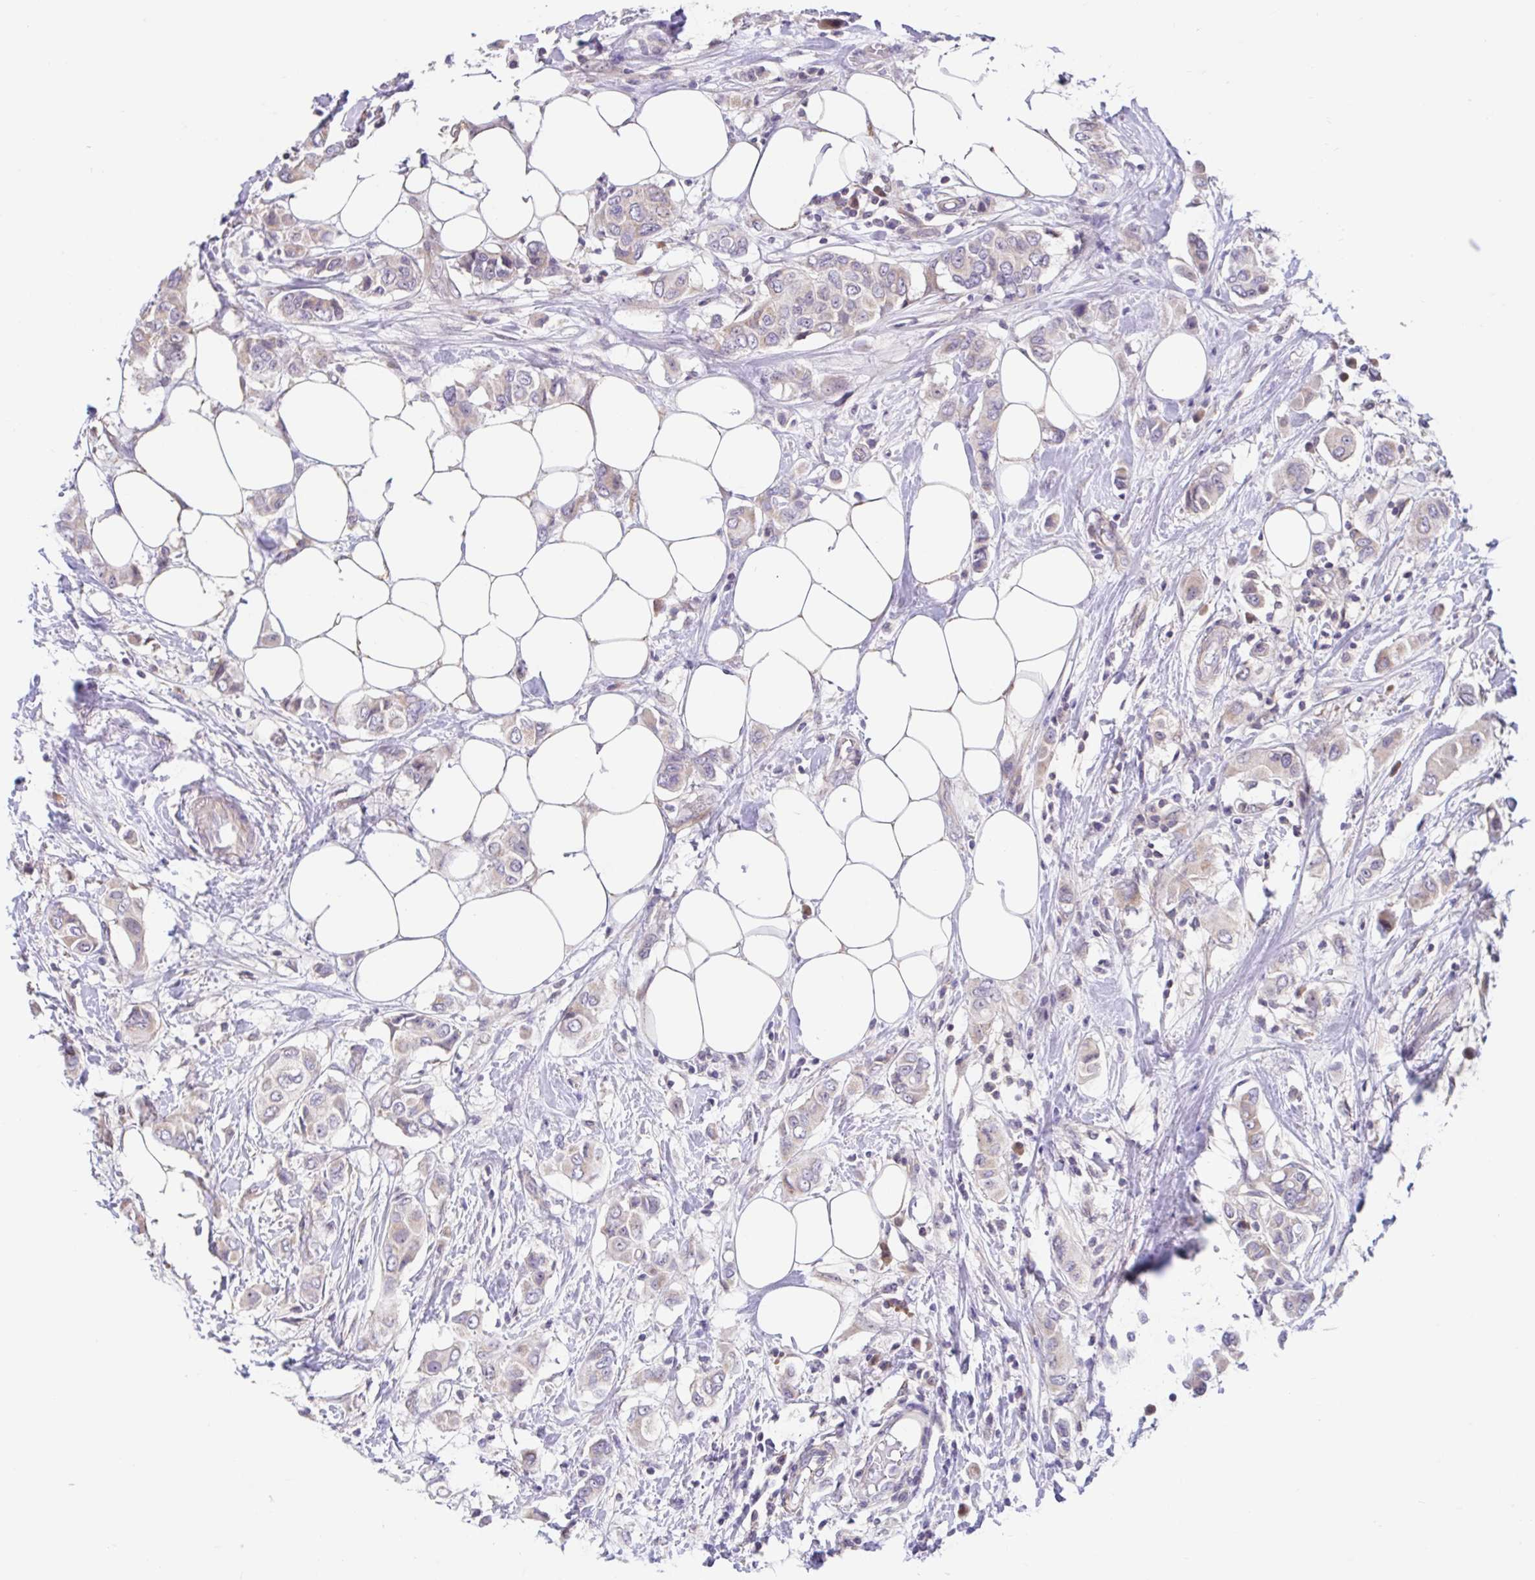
{"staining": {"intensity": "weak", "quantity": "<25%", "location": "cytoplasmic/membranous"}, "tissue": "breast cancer", "cell_type": "Tumor cells", "image_type": "cancer", "snomed": [{"axis": "morphology", "description": "Lobular carcinoma"}, {"axis": "topography", "description": "Breast"}], "caption": "Immunohistochemistry histopathology image of neoplastic tissue: human breast cancer stained with DAB shows no significant protein positivity in tumor cells.", "gene": "NT5C1B", "patient": {"sex": "female", "age": 51}}